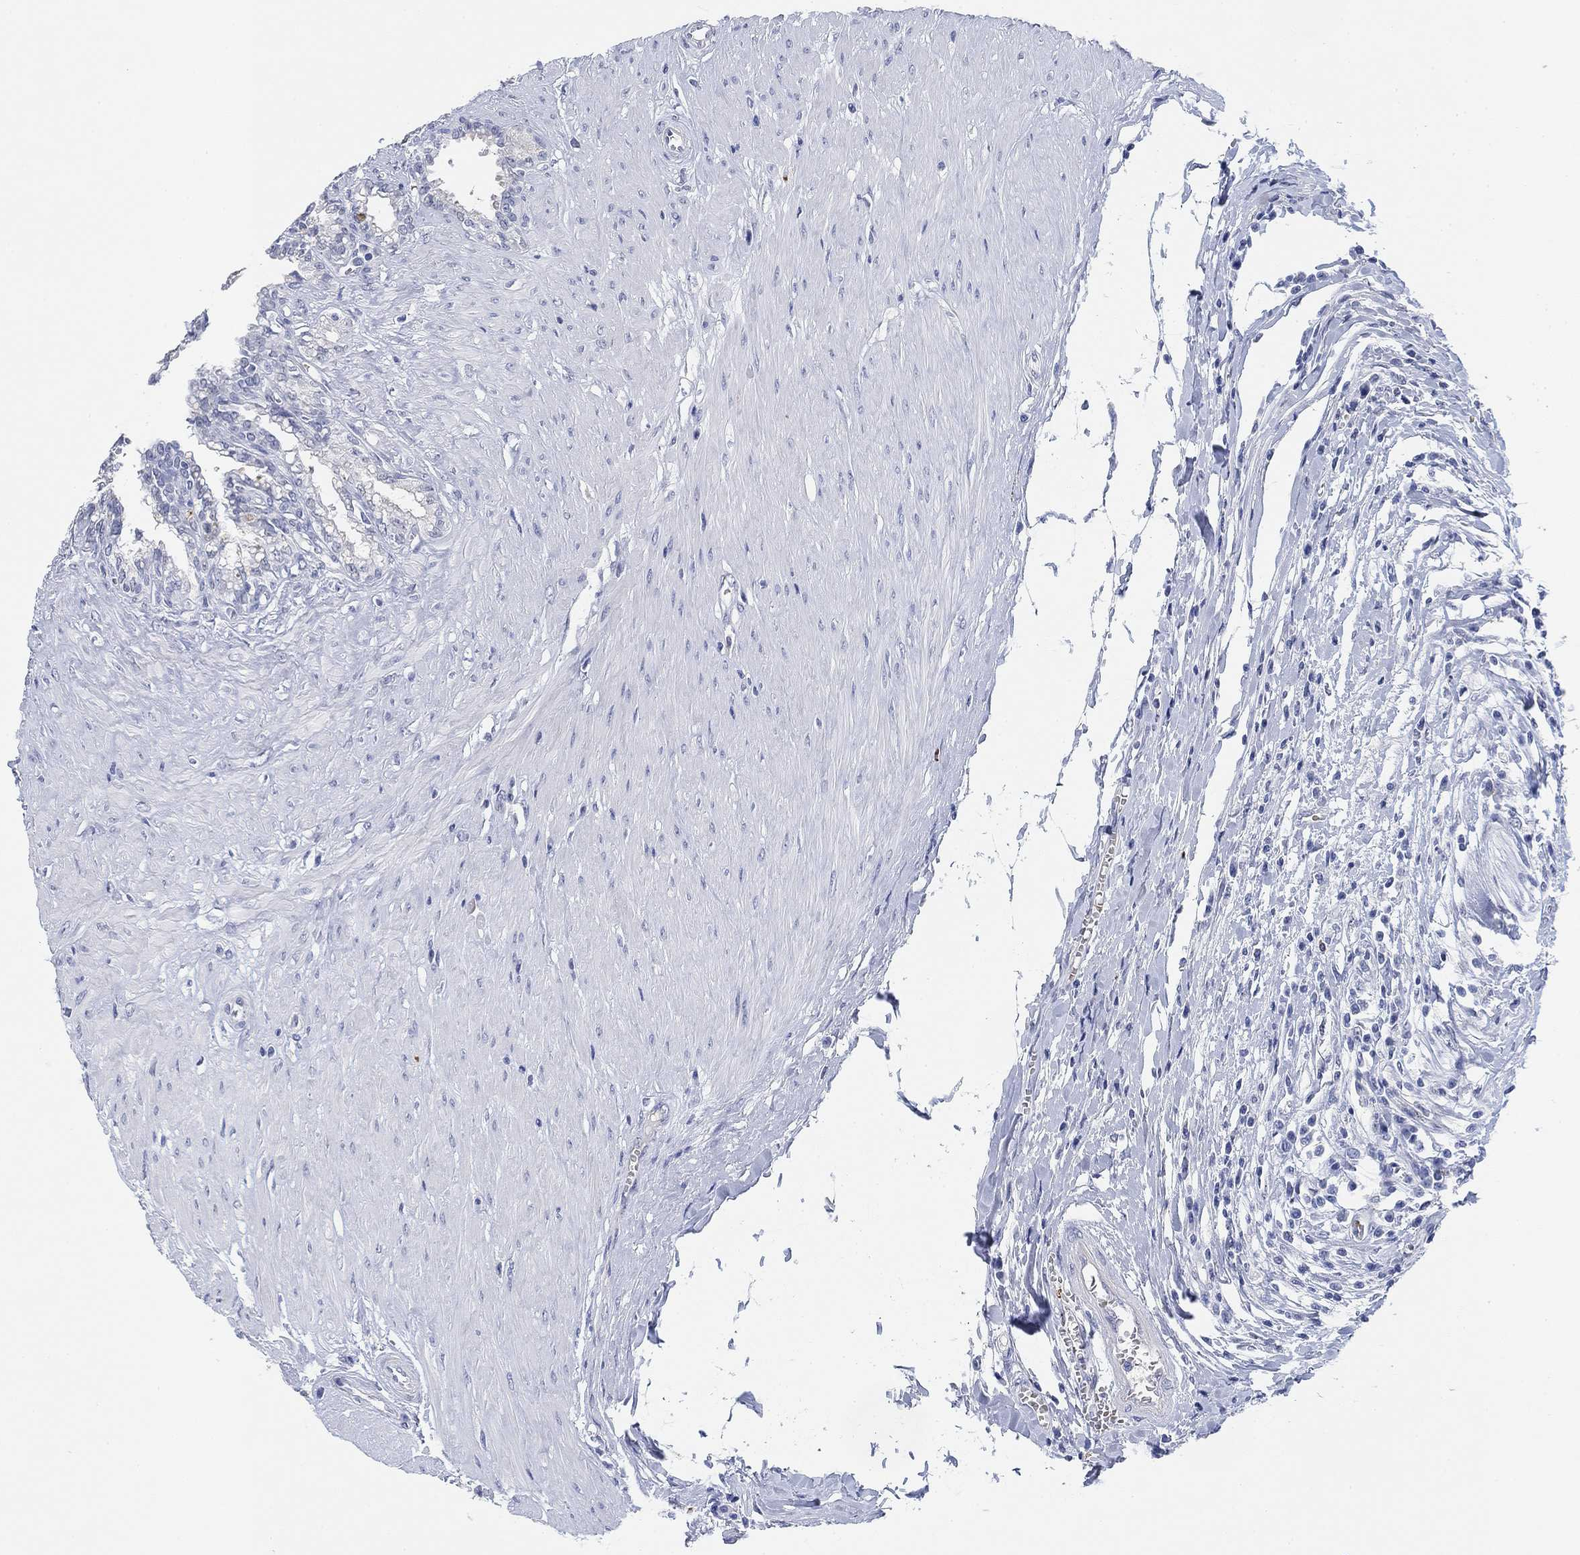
{"staining": {"intensity": "negative", "quantity": "none", "location": "none"}, "tissue": "seminal vesicle", "cell_type": "Glandular cells", "image_type": "normal", "snomed": [{"axis": "morphology", "description": "Normal tissue, NOS"}, {"axis": "morphology", "description": "Urothelial carcinoma, NOS"}, {"axis": "topography", "description": "Urinary bladder"}, {"axis": "topography", "description": "Seminal veicle"}], "caption": "Glandular cells show no significant protein staining in benign seminal vesicle. (IHC, brightfield microscopy, high magnification).", "gene": "PAX6", "patient": {"sex": "male", "age": 76}}